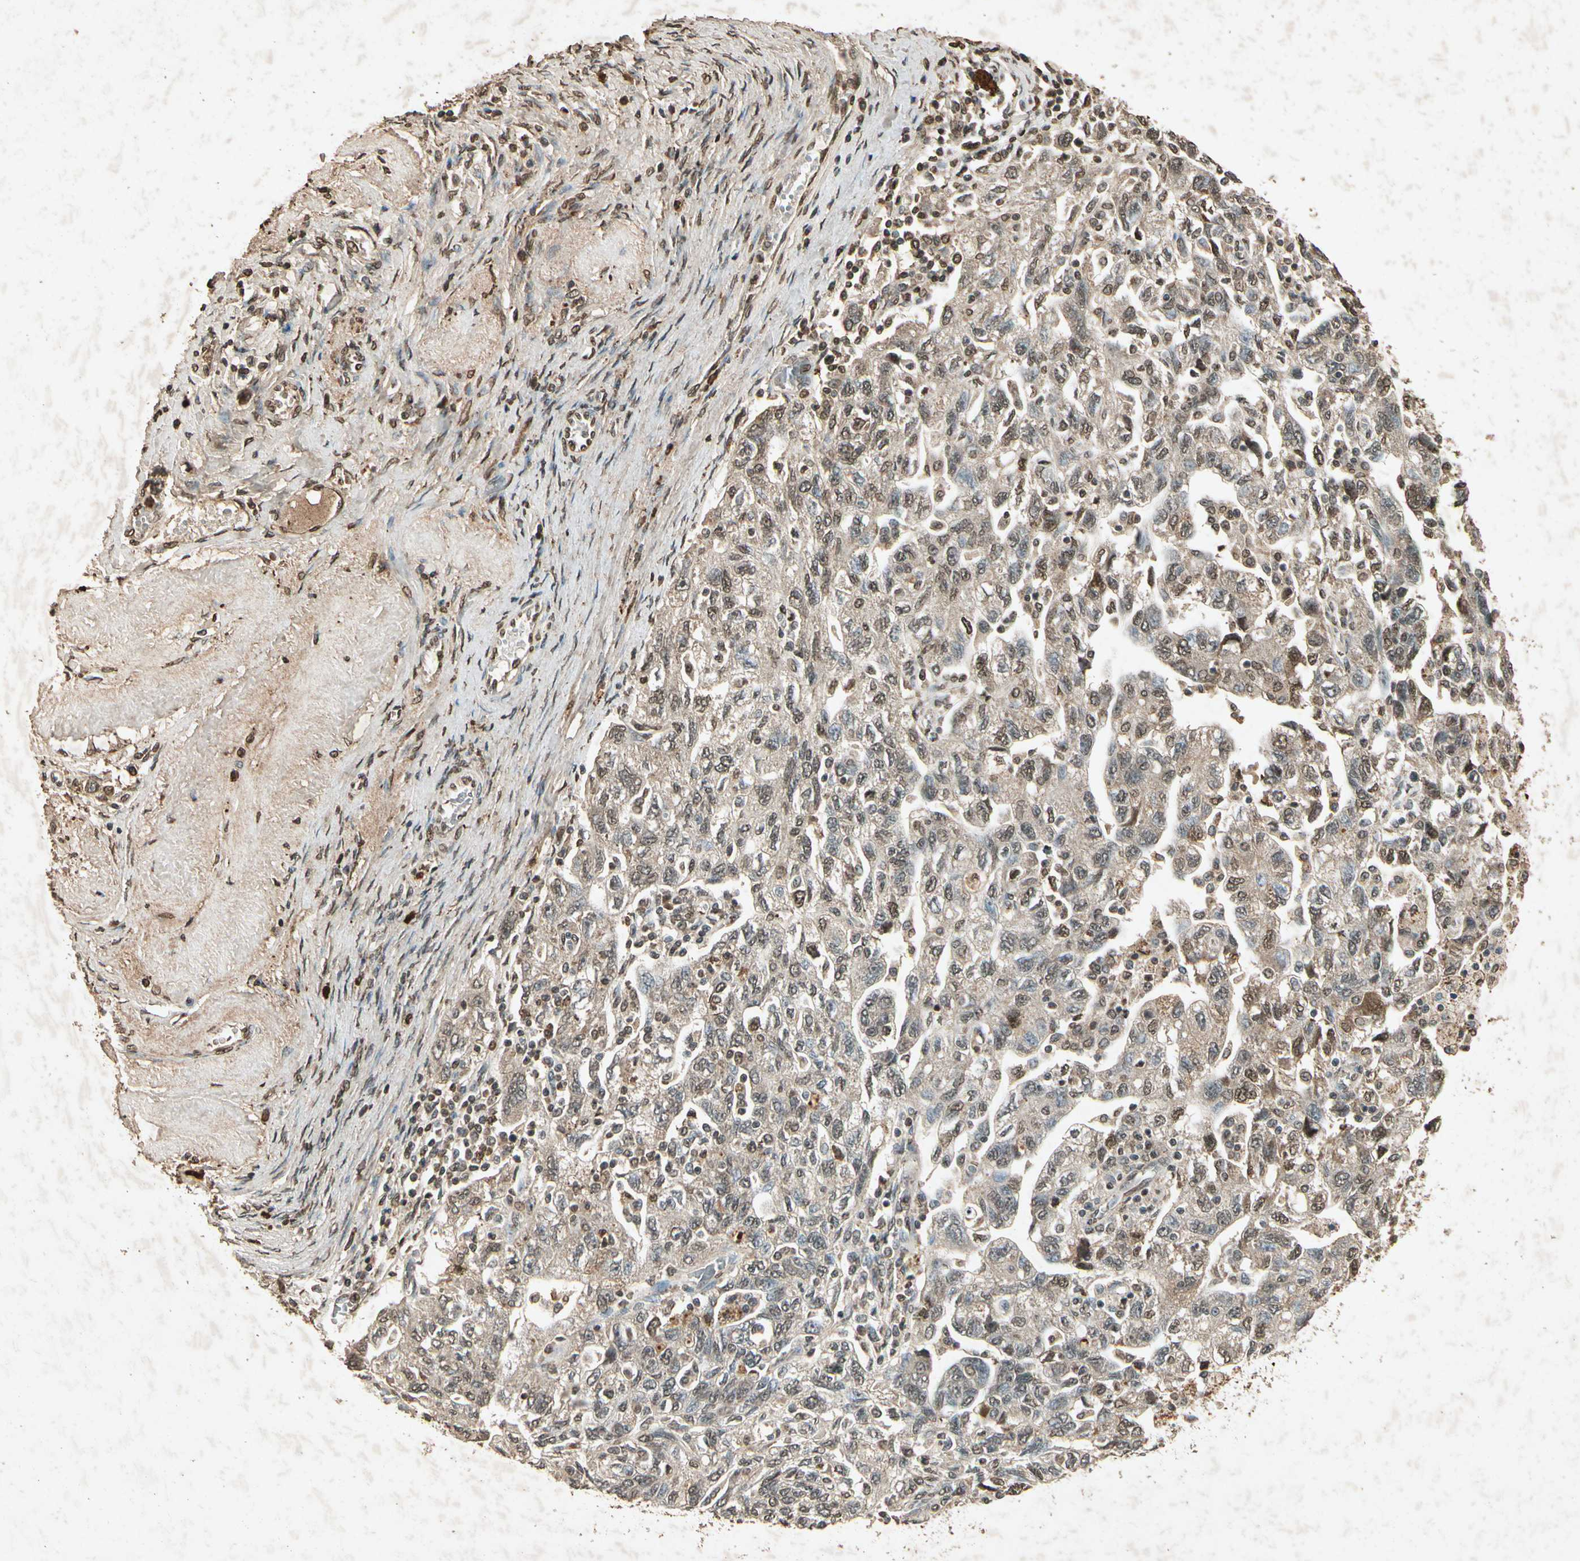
{"staining": {"intensity": "moderate", "quantity": ">75%", "location": "cytoplasmic/membranous"}, "tissue": "ovarian cancer", "cell_type": "Tumor cells", "image_type": "cancer", "snomed": [{"axis": "morphology", "description": "Carcinoma, NOS"}, {"axis": "morphology", "description": "Cystadenocarcinoma, serous, NOS"}, {"axis": "topography", "description": "Ovary"}], "caption": "Moderate cytoplasmic/membranous staining for a protein is present in about >75% of tumor cells of ovarian cancer (serous cystadenocarcinoma) using IHC.", "gene": "GC", "patient": {"sex": "female", "age": 69}}